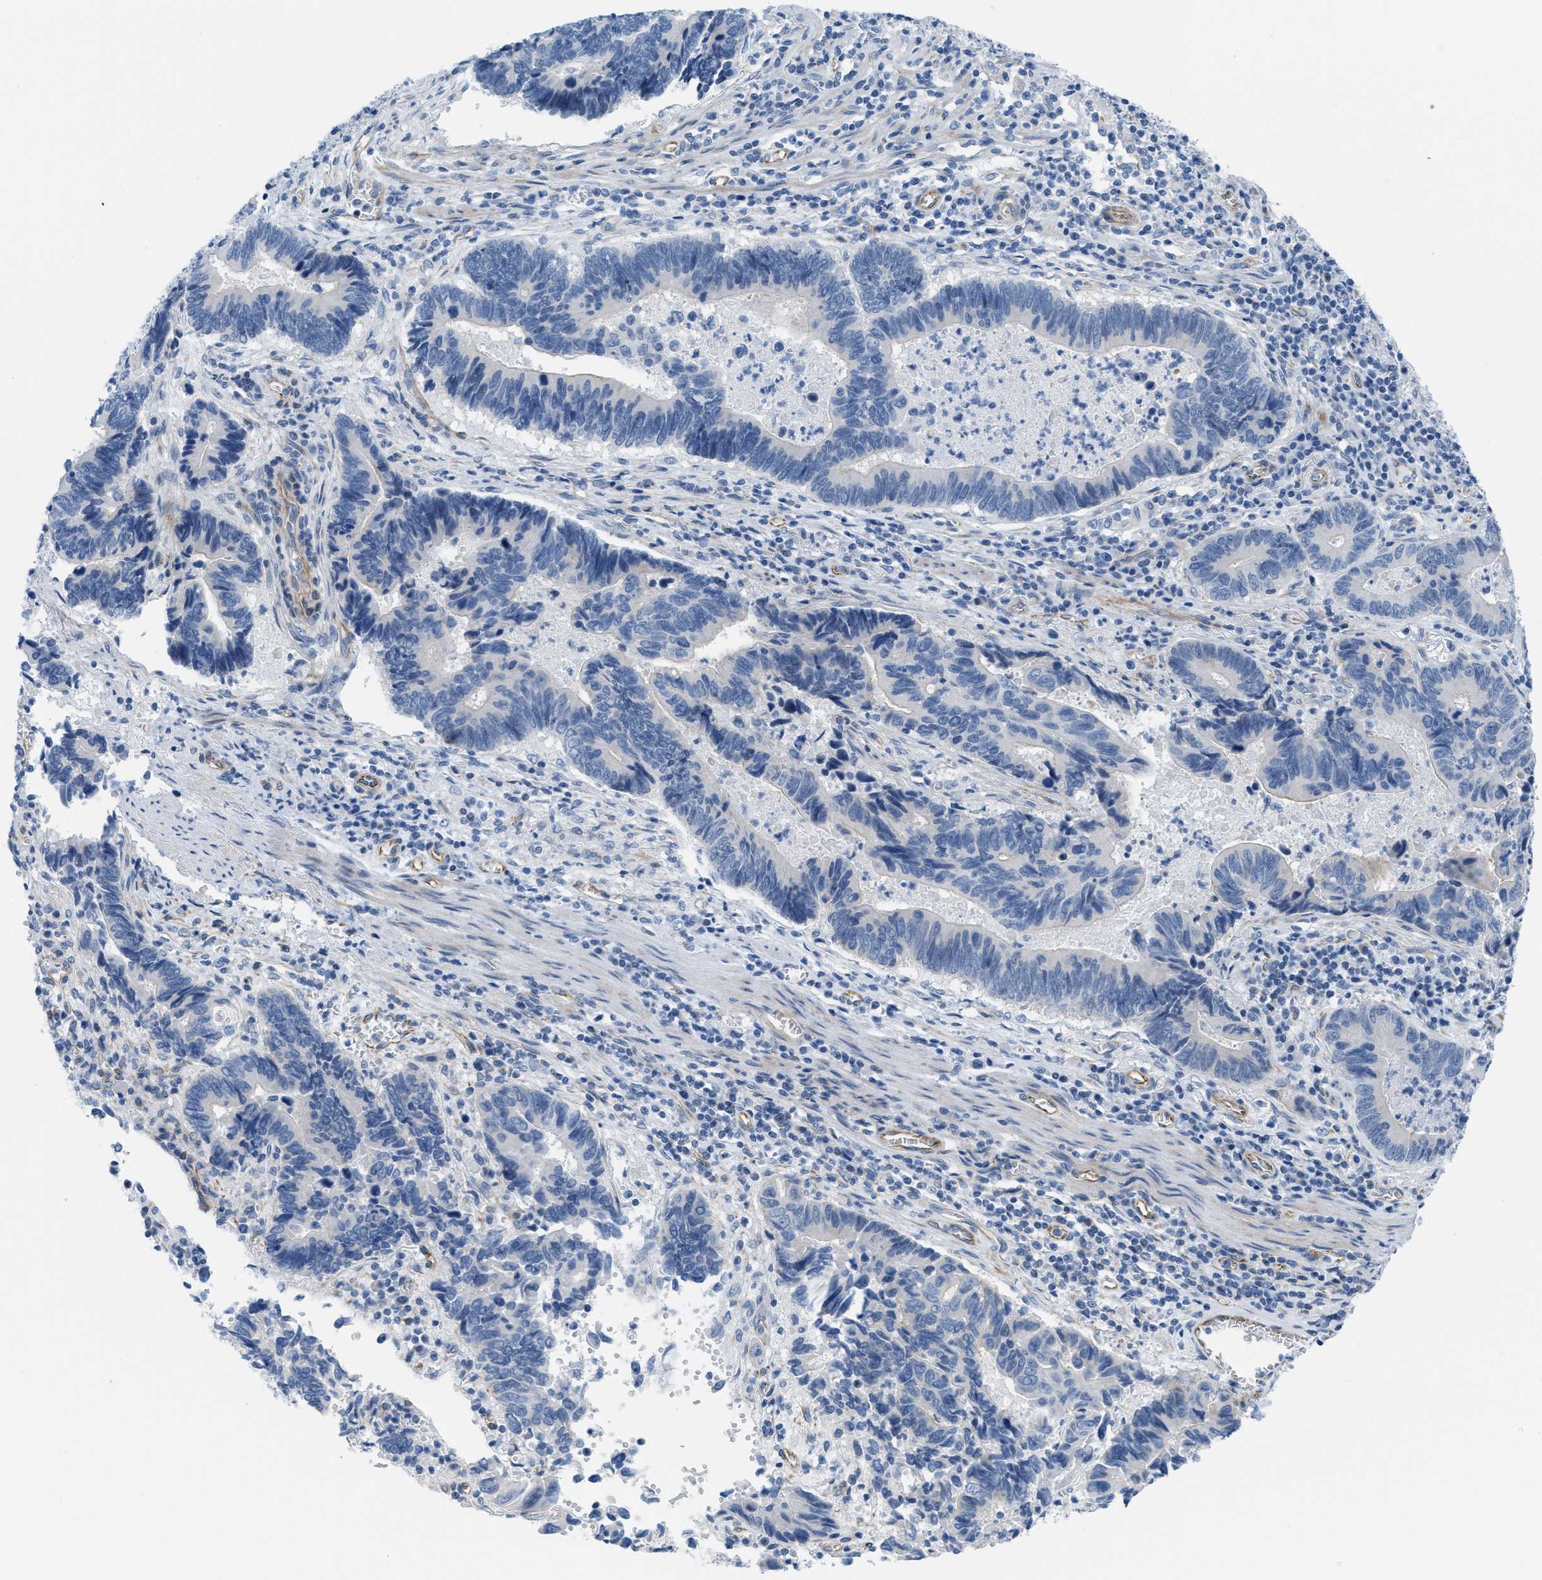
{"staining": {"intensity": "negative", "quantity": "none", "location": "none"}, "tissue": "pancreatic cancer", "cell_type": "Tumor cells", "image_type": "cancer", "snomed": [{"axis": "morphology", "description": "Adenocarcinoma, NOS"}, {"axis": "topography", "description": "Pancreas"}], "caption": "IHC of human pancreatic cancer (adenocarcinoma) reveals no staining in tumor cells. (Brightfield microscopy of DAB (3,3'-diaminobenzidine) immunohistochemistry at high magnification).", "gene": "SLC12A1", "patient": {"sex": "female", "age": 70}}